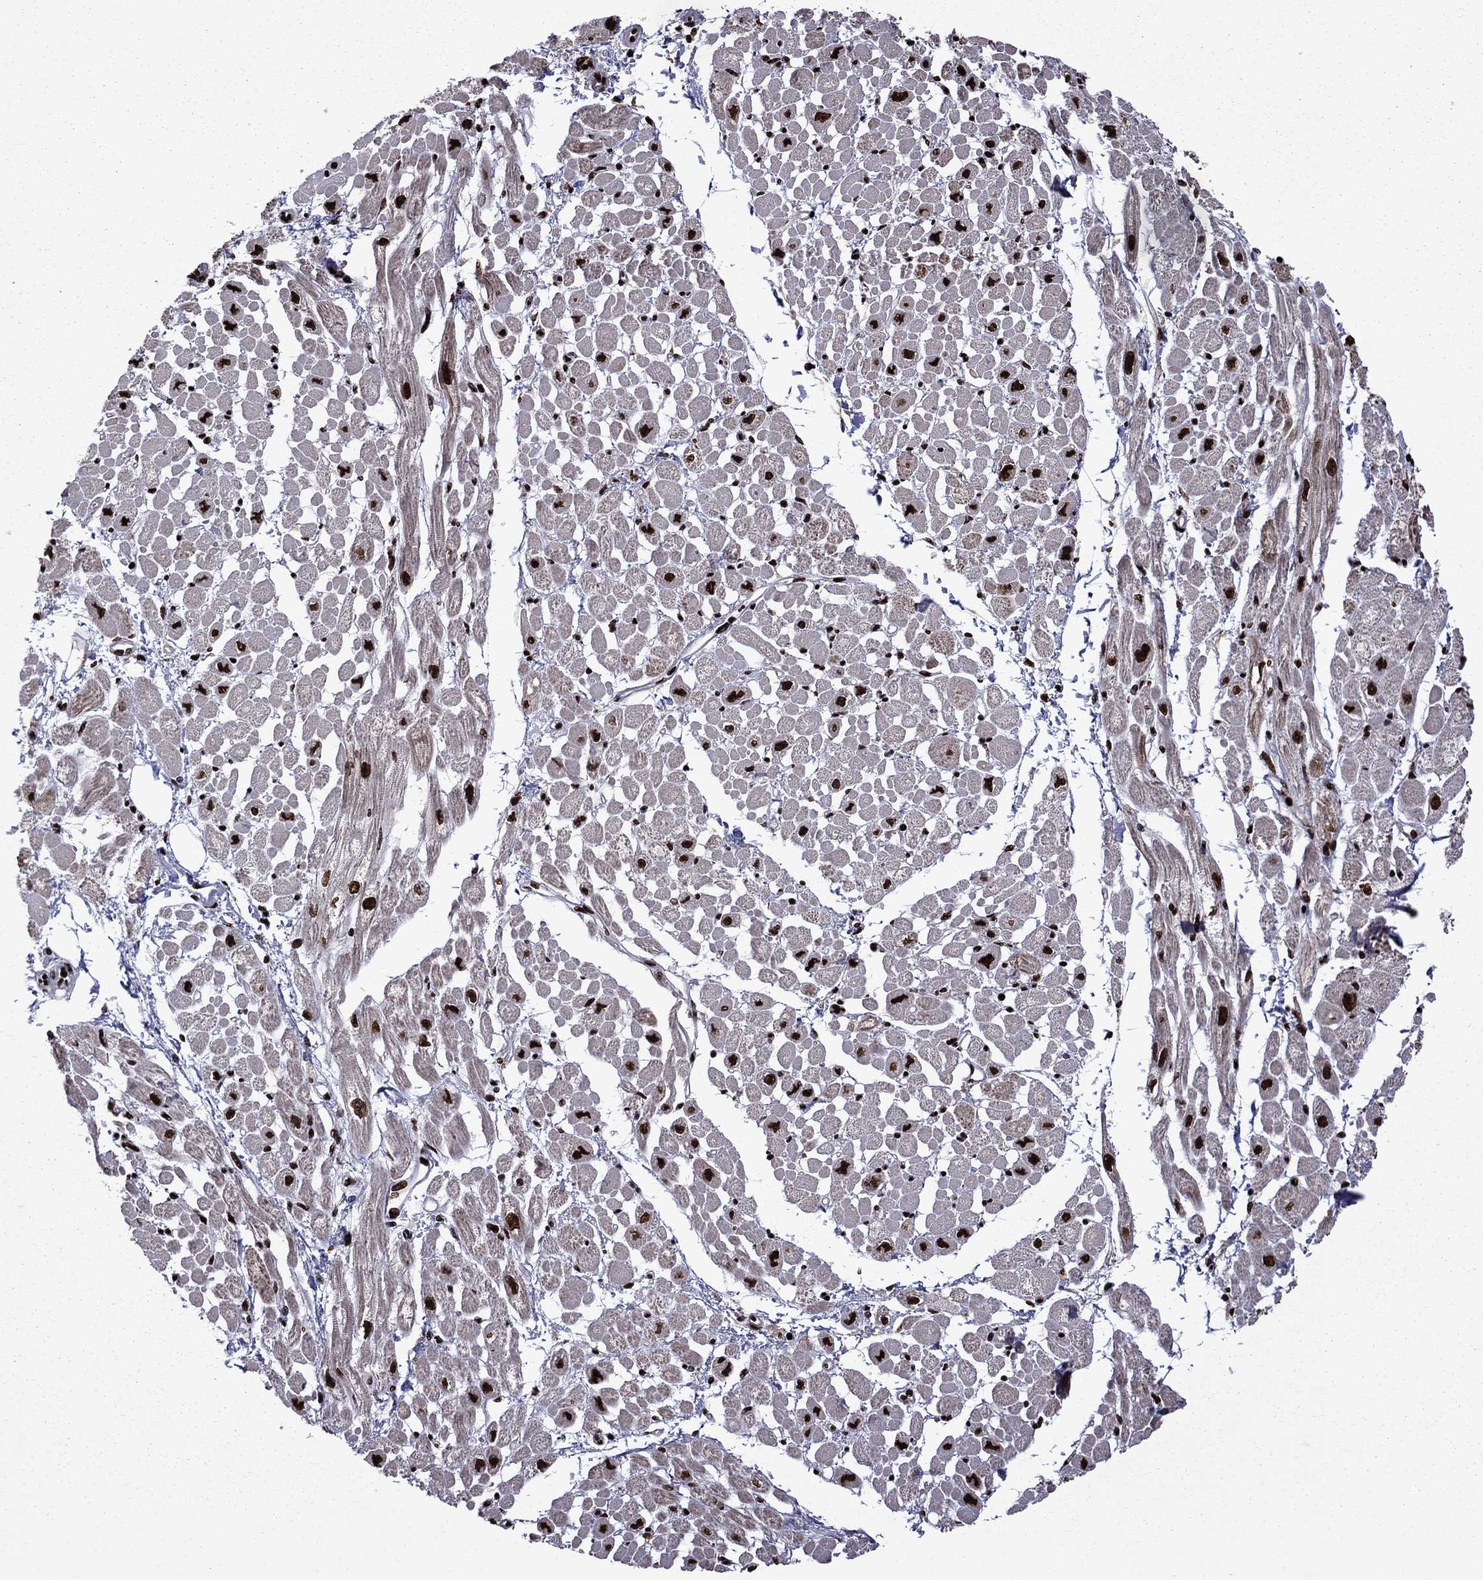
{"staining": {"intensity": "strong", "quantity": ">75%", "location": "nuclear"}, "tissue": "heart muscle", "cell_type": "Cardiomyocytes", "image_type": "normal", "snomed": [{"axis": "morphology", "description": "Normal tissue, NOS"}, {"axis": "topography", "description": "Heart"}], "caption": "Heart muscle stained with IHC reveals strong nuclear expression in about >75% of cardiomyocytes.", "gene": "LIMK1", "patient": {"sex": "male", "age": 66}}